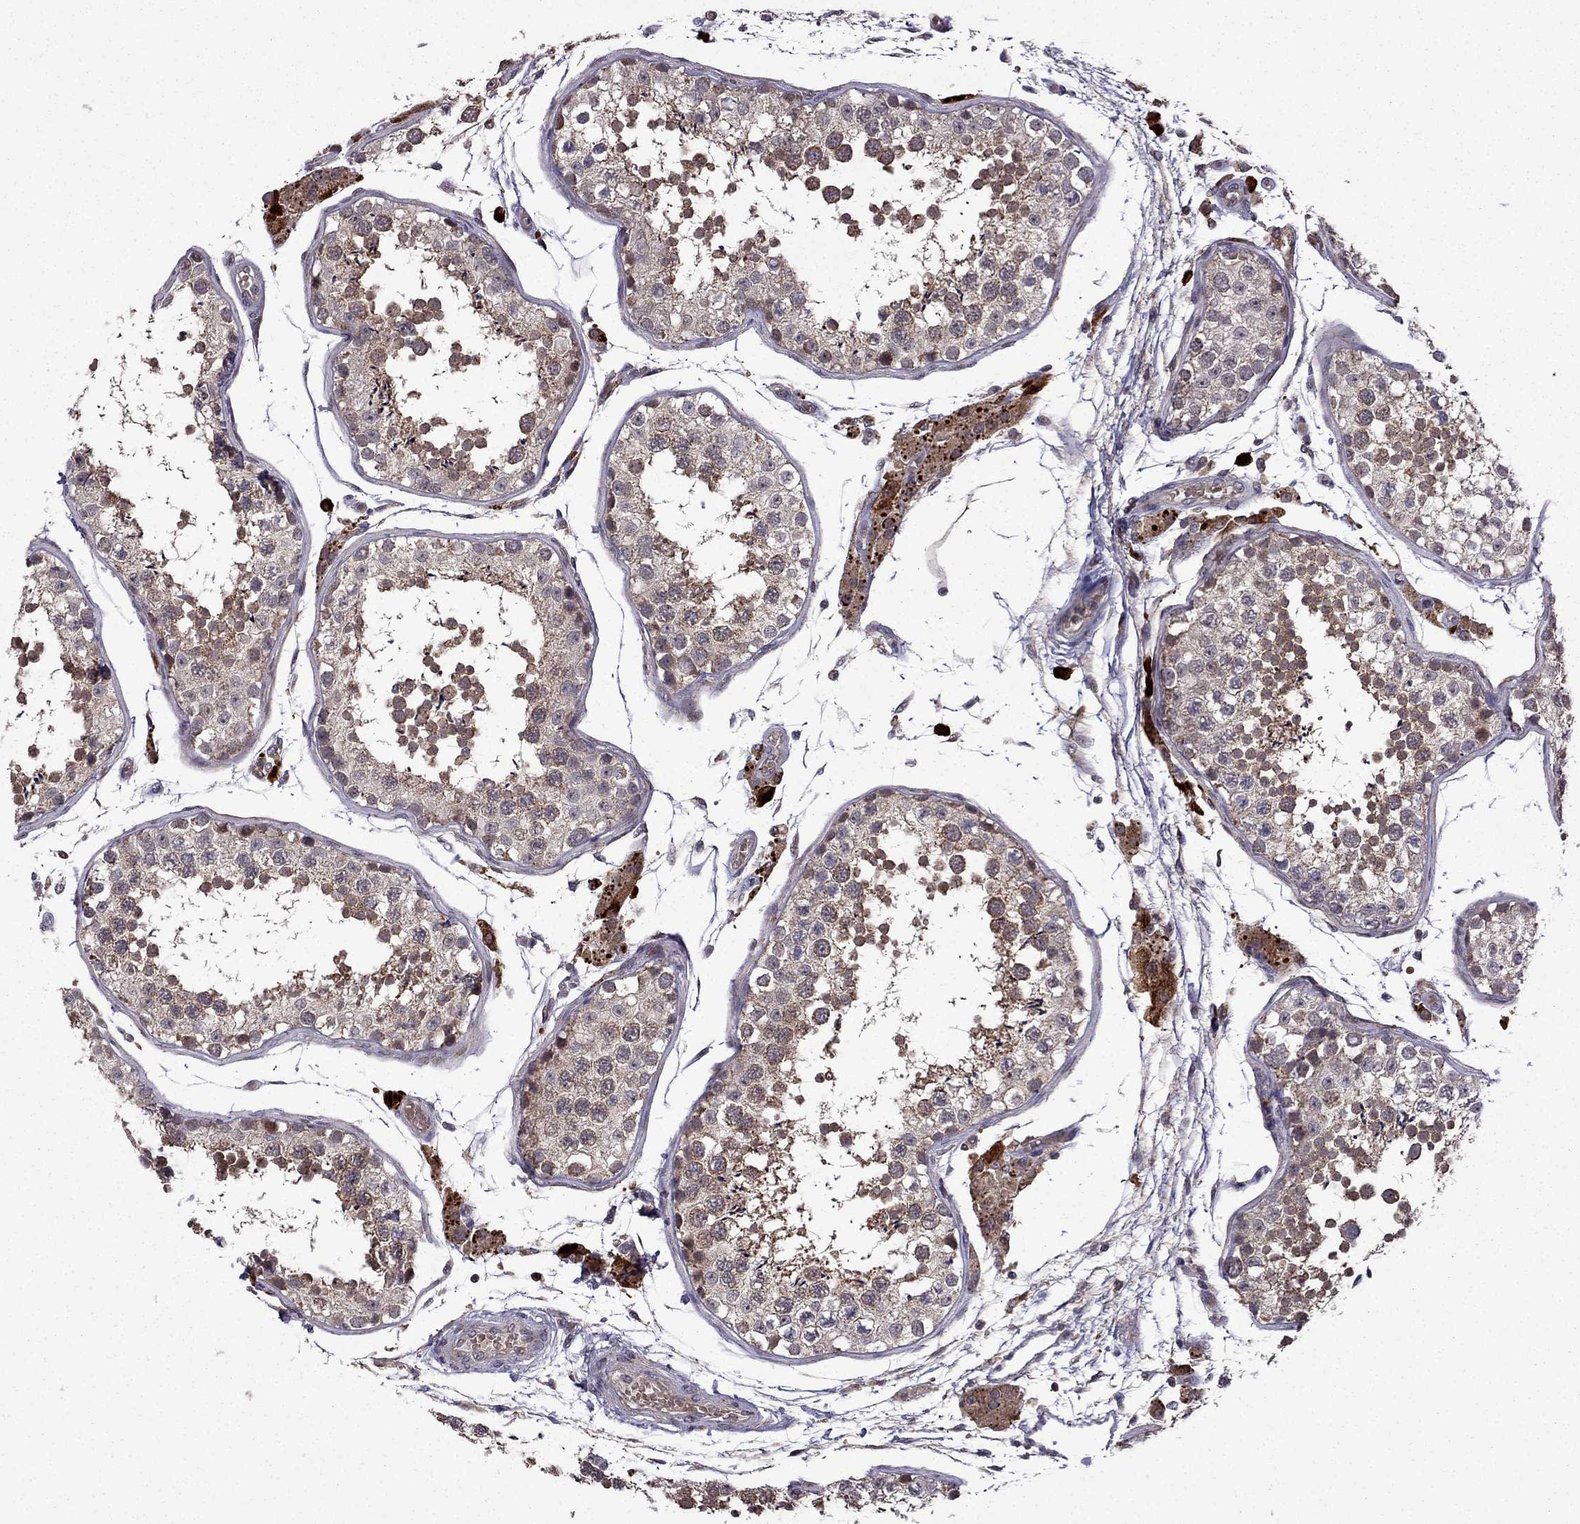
{"staining": {"intensity": "moderate", "quantity": "25%-75%", "location": "cytoplasmic/membranous"}, "tissue": "testis", "cell_type": "Cells in seminiferous ducts", "image_type": "normal", "snomed": [{"axis": "morphology", "description": "Normal tissue, NOS"}, {"axis": "topography", "description": "Testis"}], "caption": "Immunohistochemical staining of normal human testis exhibits moderate cytoplasmic/membranous protein expression in about 25%-75% of cells in seminiferous ducts.", "gene": "TAB2", "patient": {"sex": "male", "age": 29}}